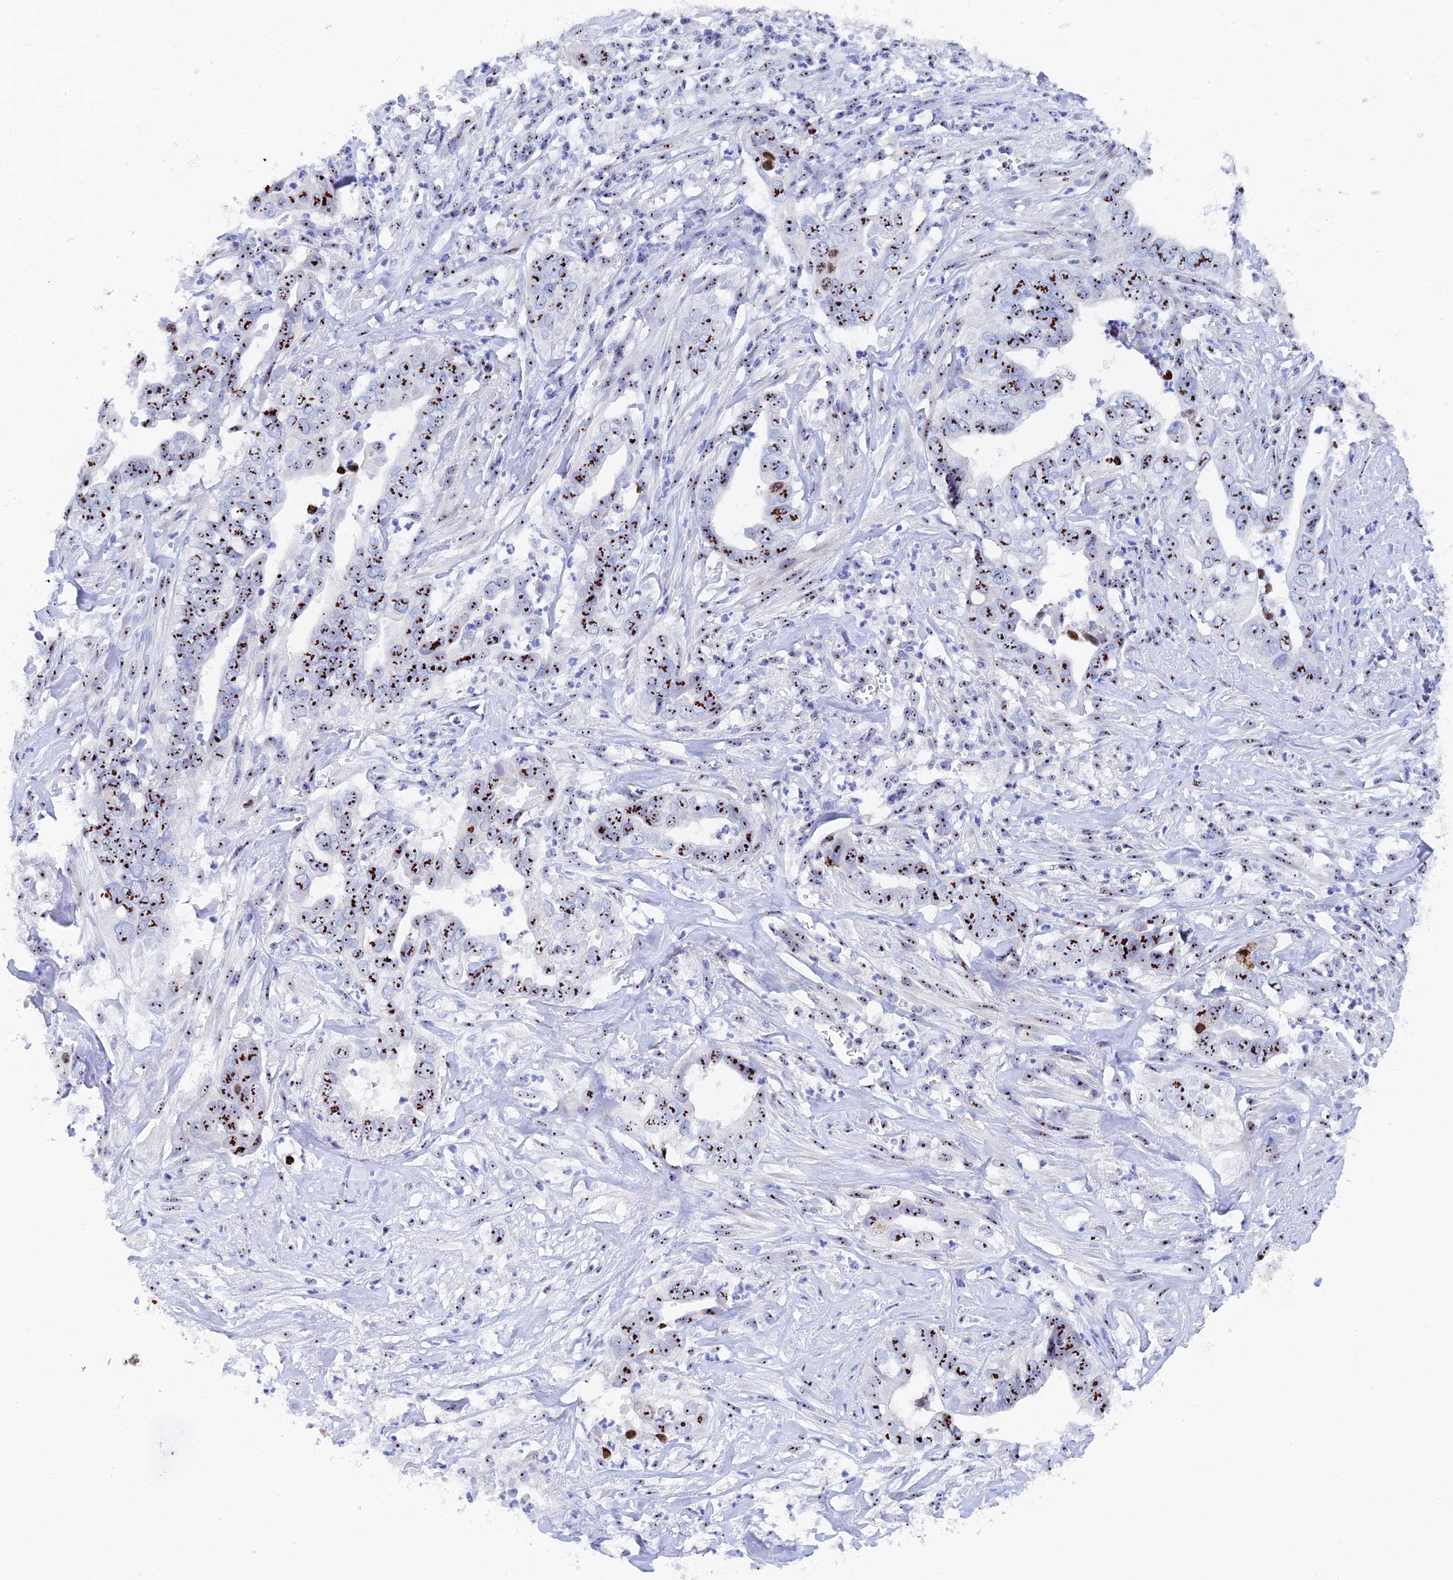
{"staining": {"intensity": "strong", "quantity": ">75%", "location": "nuclear"}, "tissue": "liver cancer", "cell_type": "Tumor cells", "image_type": "cancer", "snomed": [{"axis": "morphology", "description": "Cholangiocarcinoma"}, {"axis": "topography", "description": "Liver"}], "caption": "Protein expression analysis of human liver cancer (cholangiocarcinoma) reveals strong nuclear expression in about >75% of tumor cells.", "gene": "RSL1D1", "patient": {"sex": "female", "age": 79}}